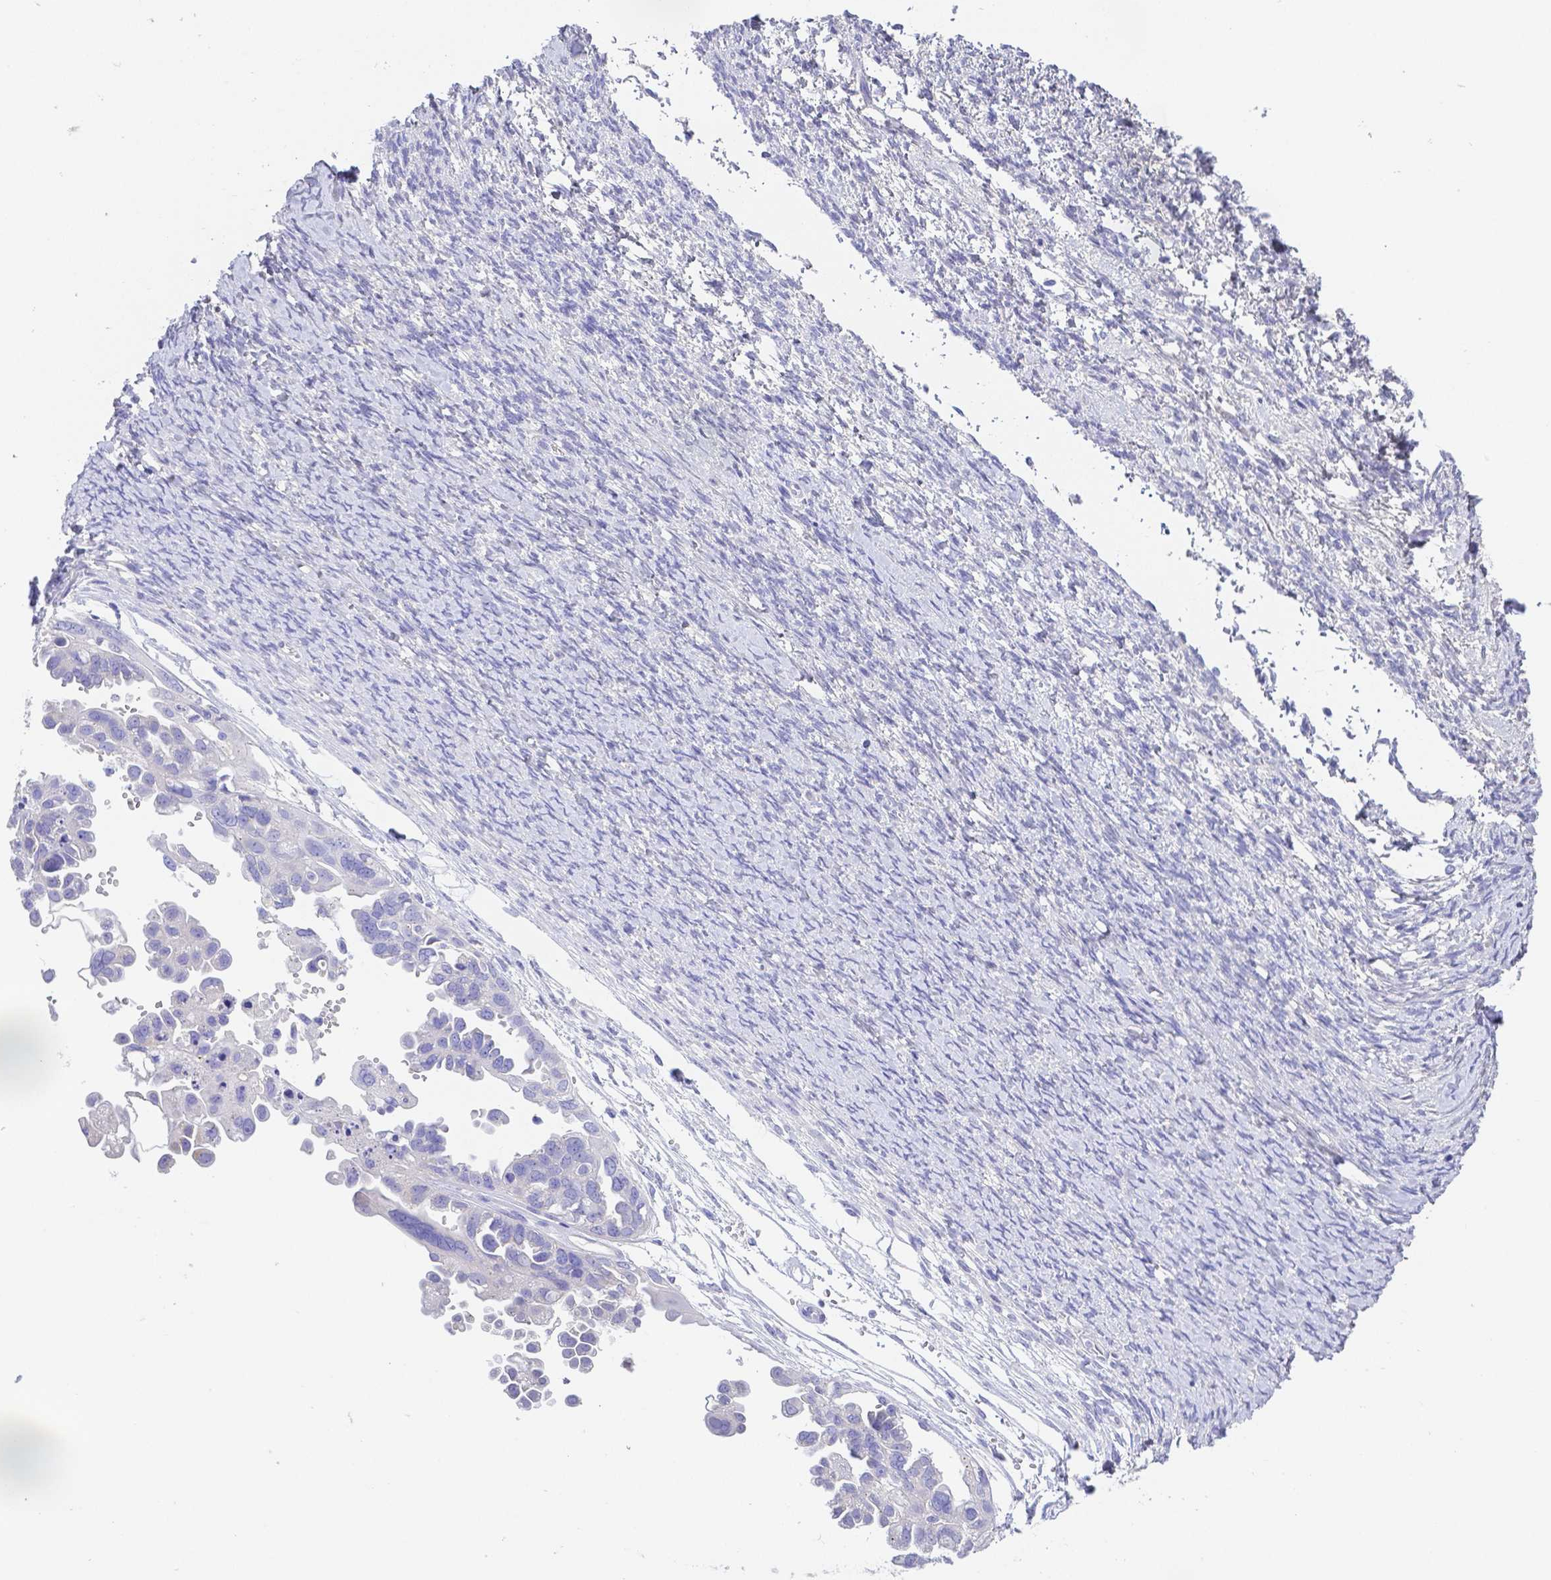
{"staining": {"intensity": "negative", "quantity": "none", "location": "none"}, "tissue": "ovarian cancer", "cell_type": "Tumor cells", "image_type": "cancer", "snomed": [{"axis": "morphology", "description": "Cystadenocarcinoma, serous, NOS"}, {"axis": "topography", "description": "Ovary"}], "caption": "Immunohistochemistry micrograph of ovarian cancer stained for a protein (brown), which exhibits no positivity in tumor cells.", "gene": "ZG16B", "patient": {"sex": "female", "age": 53}}